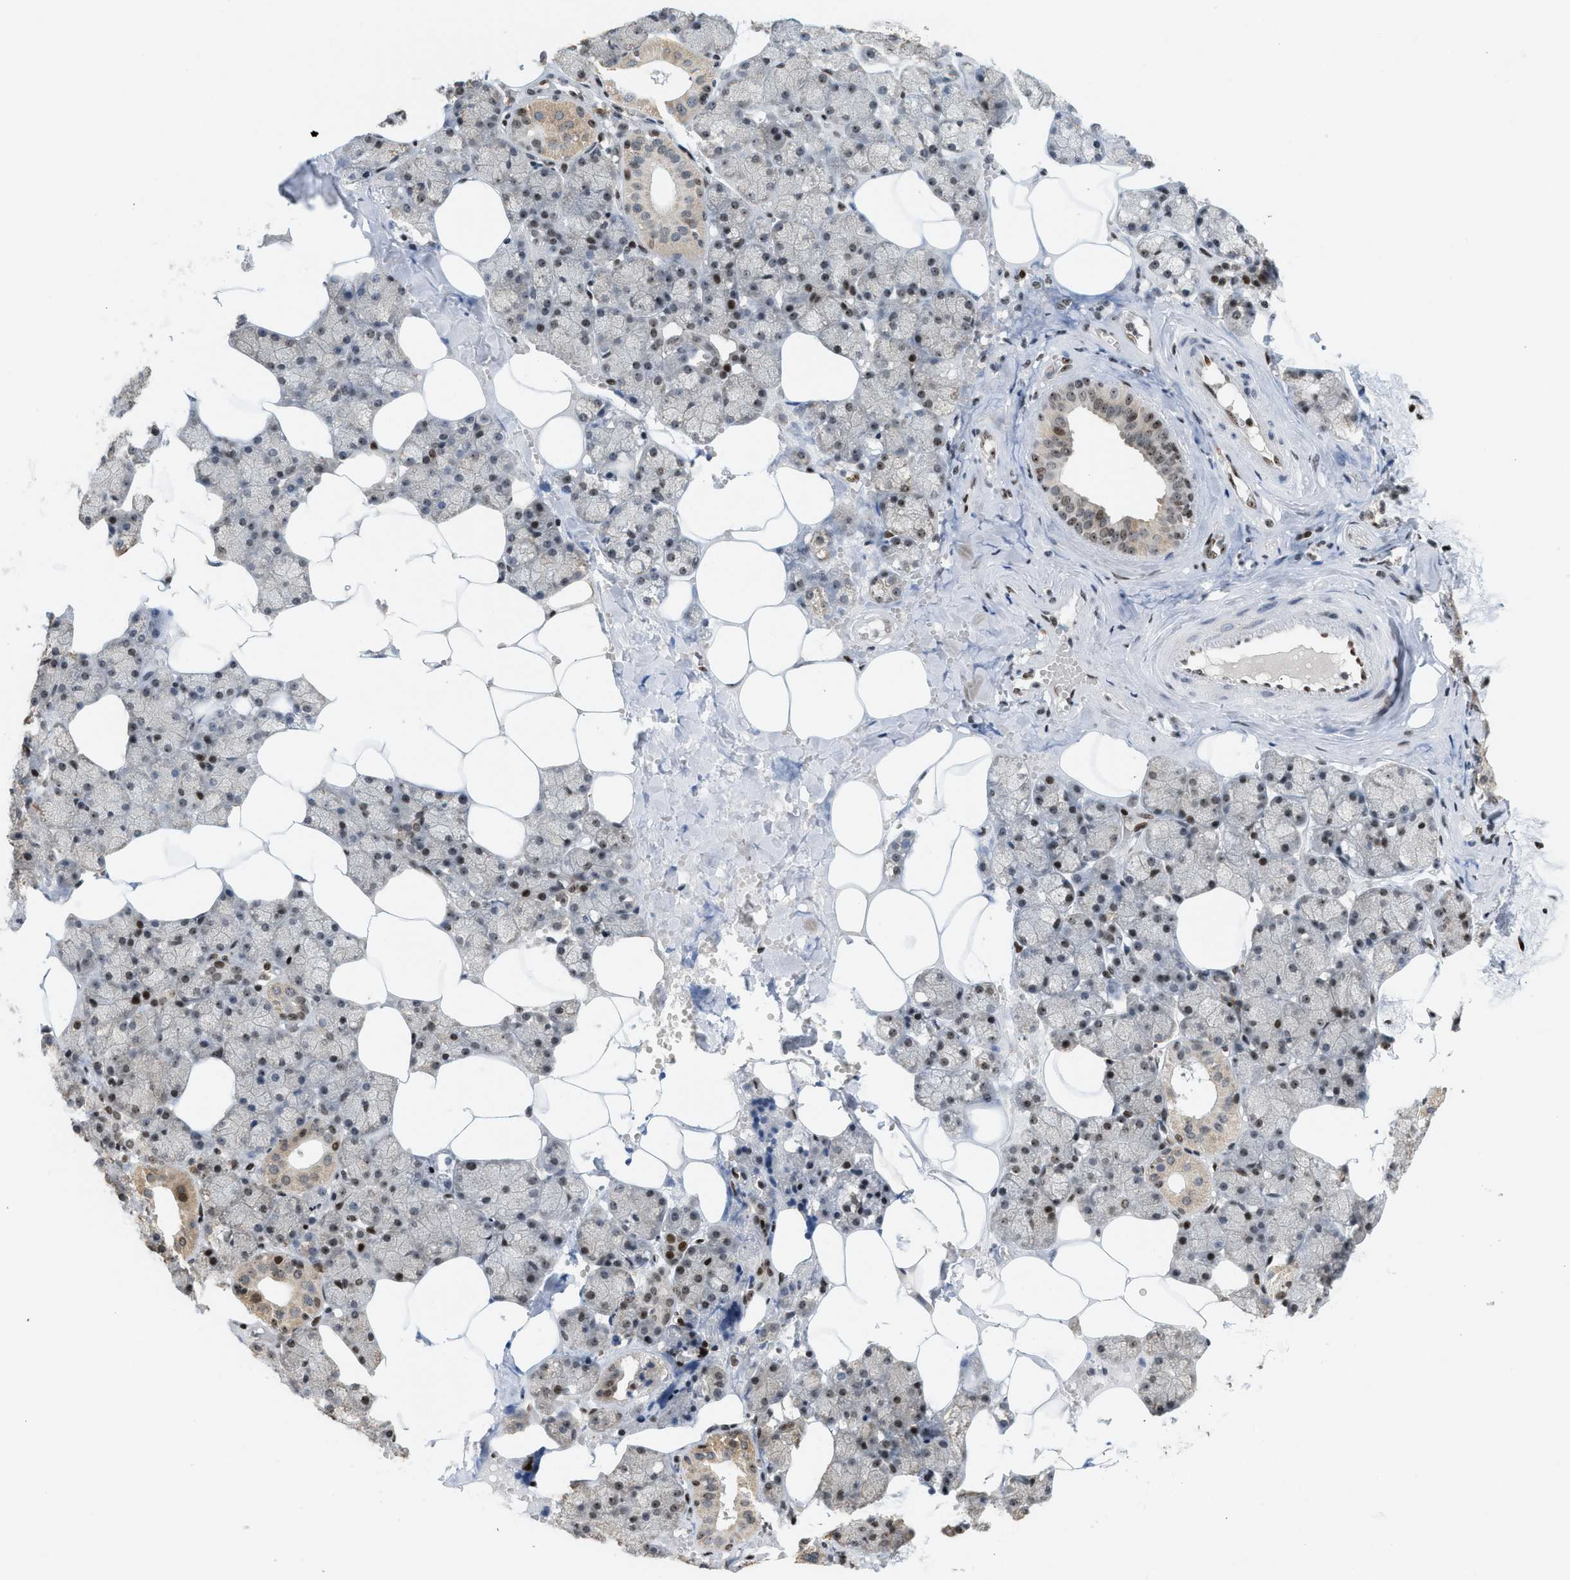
{"staining": {"intensity": "strong", "quantity": "25%-75%", "location": "nuclear"}, "tissue": "salivary gland", "cell_type": "Glandular cells", "image_type": "normal", "snomed": [{"axis": "morphology", "description": "Normal tissue, NOS"}, {"axis": "topography", "description": "Salivary gland"}], "caption": "A high amount of strong nuclear staining is identified in approximately 25%-75% of glandular cells in benign salivary gland.", "gene": "ZNF22", "patient": {"sex": "male", "age": 62}}